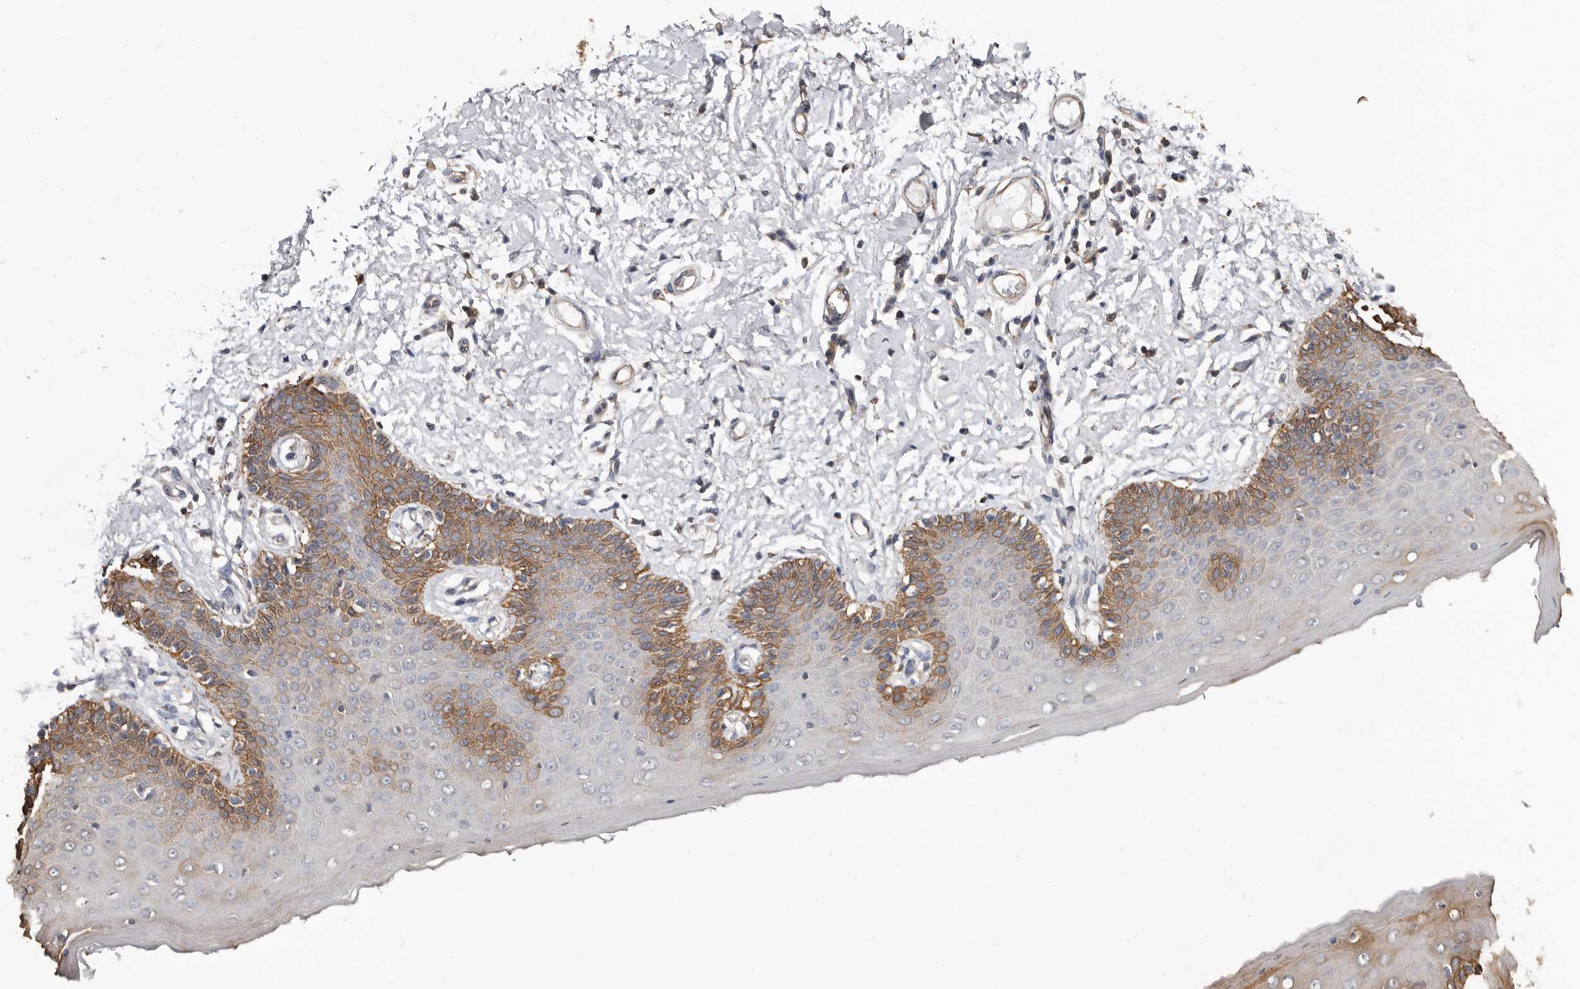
{"staining": {"intensity": "strong", "quantity": "25%-75%", "location": "cytoplasmic/membranous"}, "tissue": "skin", "cell_type": "Epidermal cells", "image_type": "normal", "snomed": [{"axis": "morphology", "description": "Normal tissue, NOS"}, {"axis": "topography", "description": "Vulva"}], "caption": "A brown stain labels strong cytoplasmic/membranous positivity of a protein in epidermal cells of benign human skin. The protein is shown in brown color, while the nuclei are stained blue.", "gene": "MRPL18", "patient": {"sex": "female", "age": 66}}